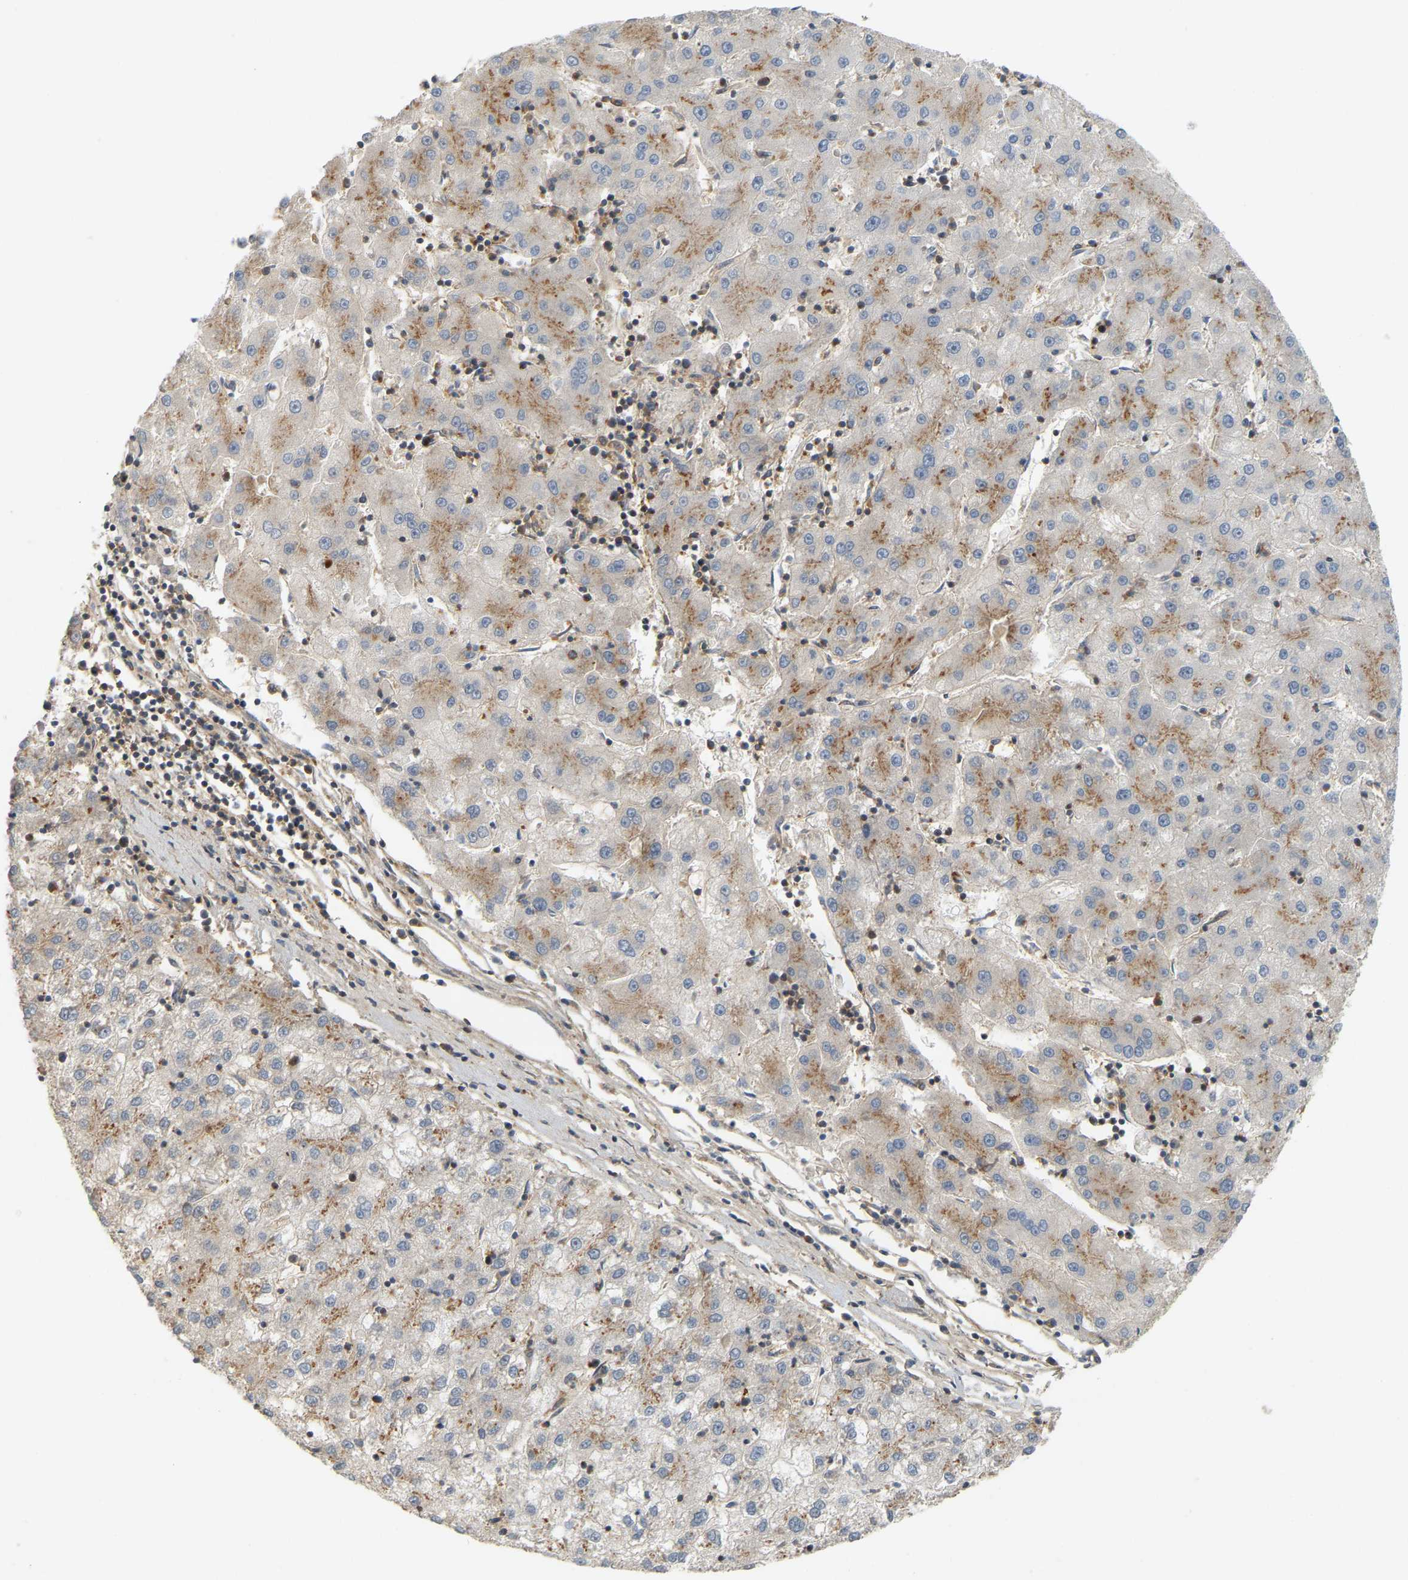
{"staining": {"intensity": "moderate", "quantity": "<25%", "location": "cytoplasmic/membranous"}, "tissue": "liver cancer", "cell_type": "Tumor cells", "image_type": "cancer", "snomed": [{"axis": "morphology", "description": "Carcinoma, Hepatocellular, NOS"}, {"axis": "topography", "description": "Liver"}], "caption": "Approximately <25% of tumor cells in liver cancer display moderate cytoplasmic/membranous protein expression as visualized by brown immunohistochemical staining.", "gene": "AKAP13", "patient": {"sex": "male", "age": 72}}